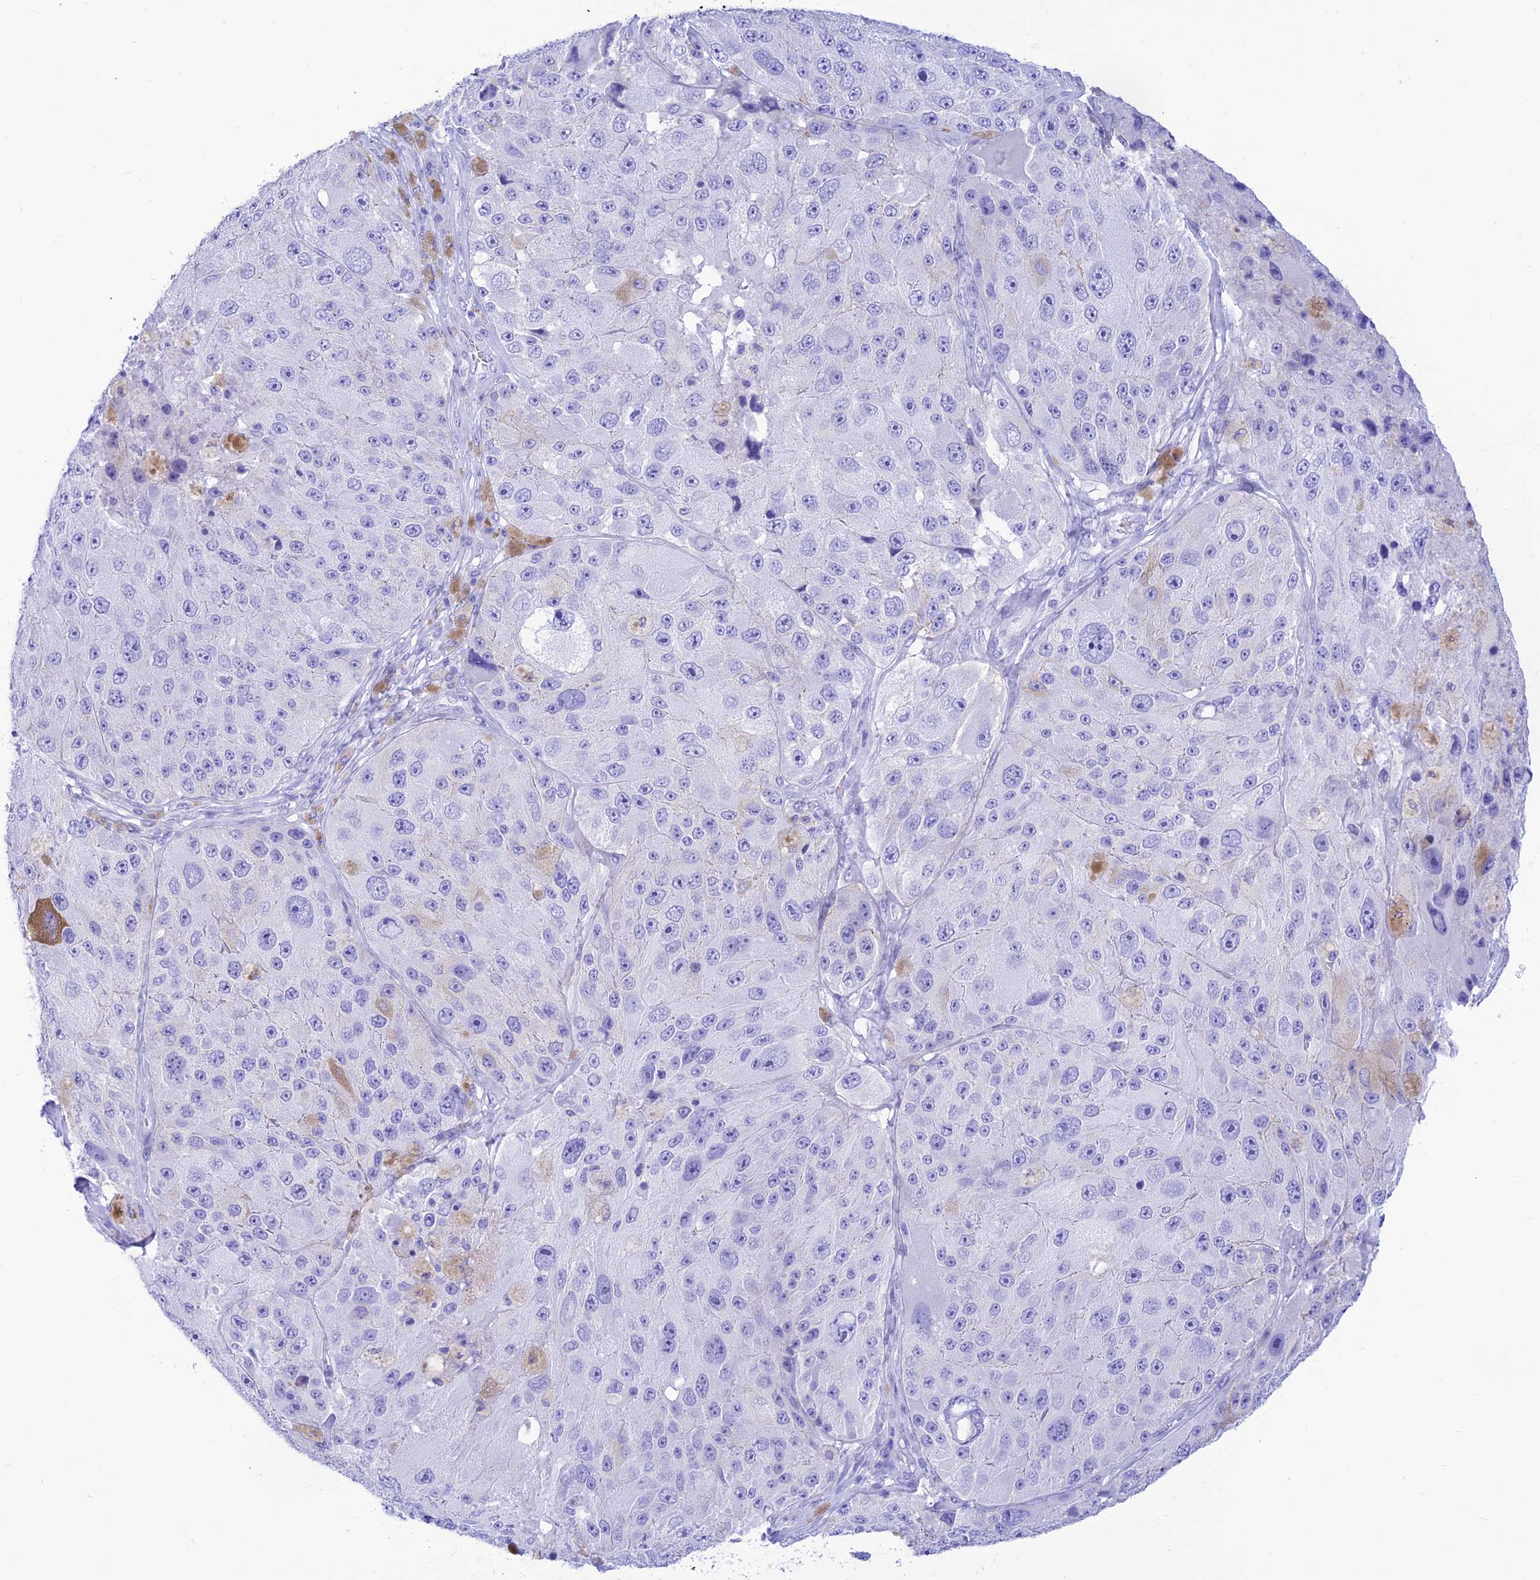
{"staining": {"intensity": "negative", "quantity": "none", "location": "none"}, "tissue": "melanoma", "cell_type": "Tumor cells", "image_type": "cancer", "snomed": [{"axis": "morphology", "description": "Malignant melanoma, Metastatic site"}, {"axis": "topography", "description": "Lymph node"}], "caption": "Histopathology image shows no protein staining in tumor cells of malignant melanoma (metastatic site) tissue.", "gene": "PRNP", "patient": {"sex": "male", "age": 62}}